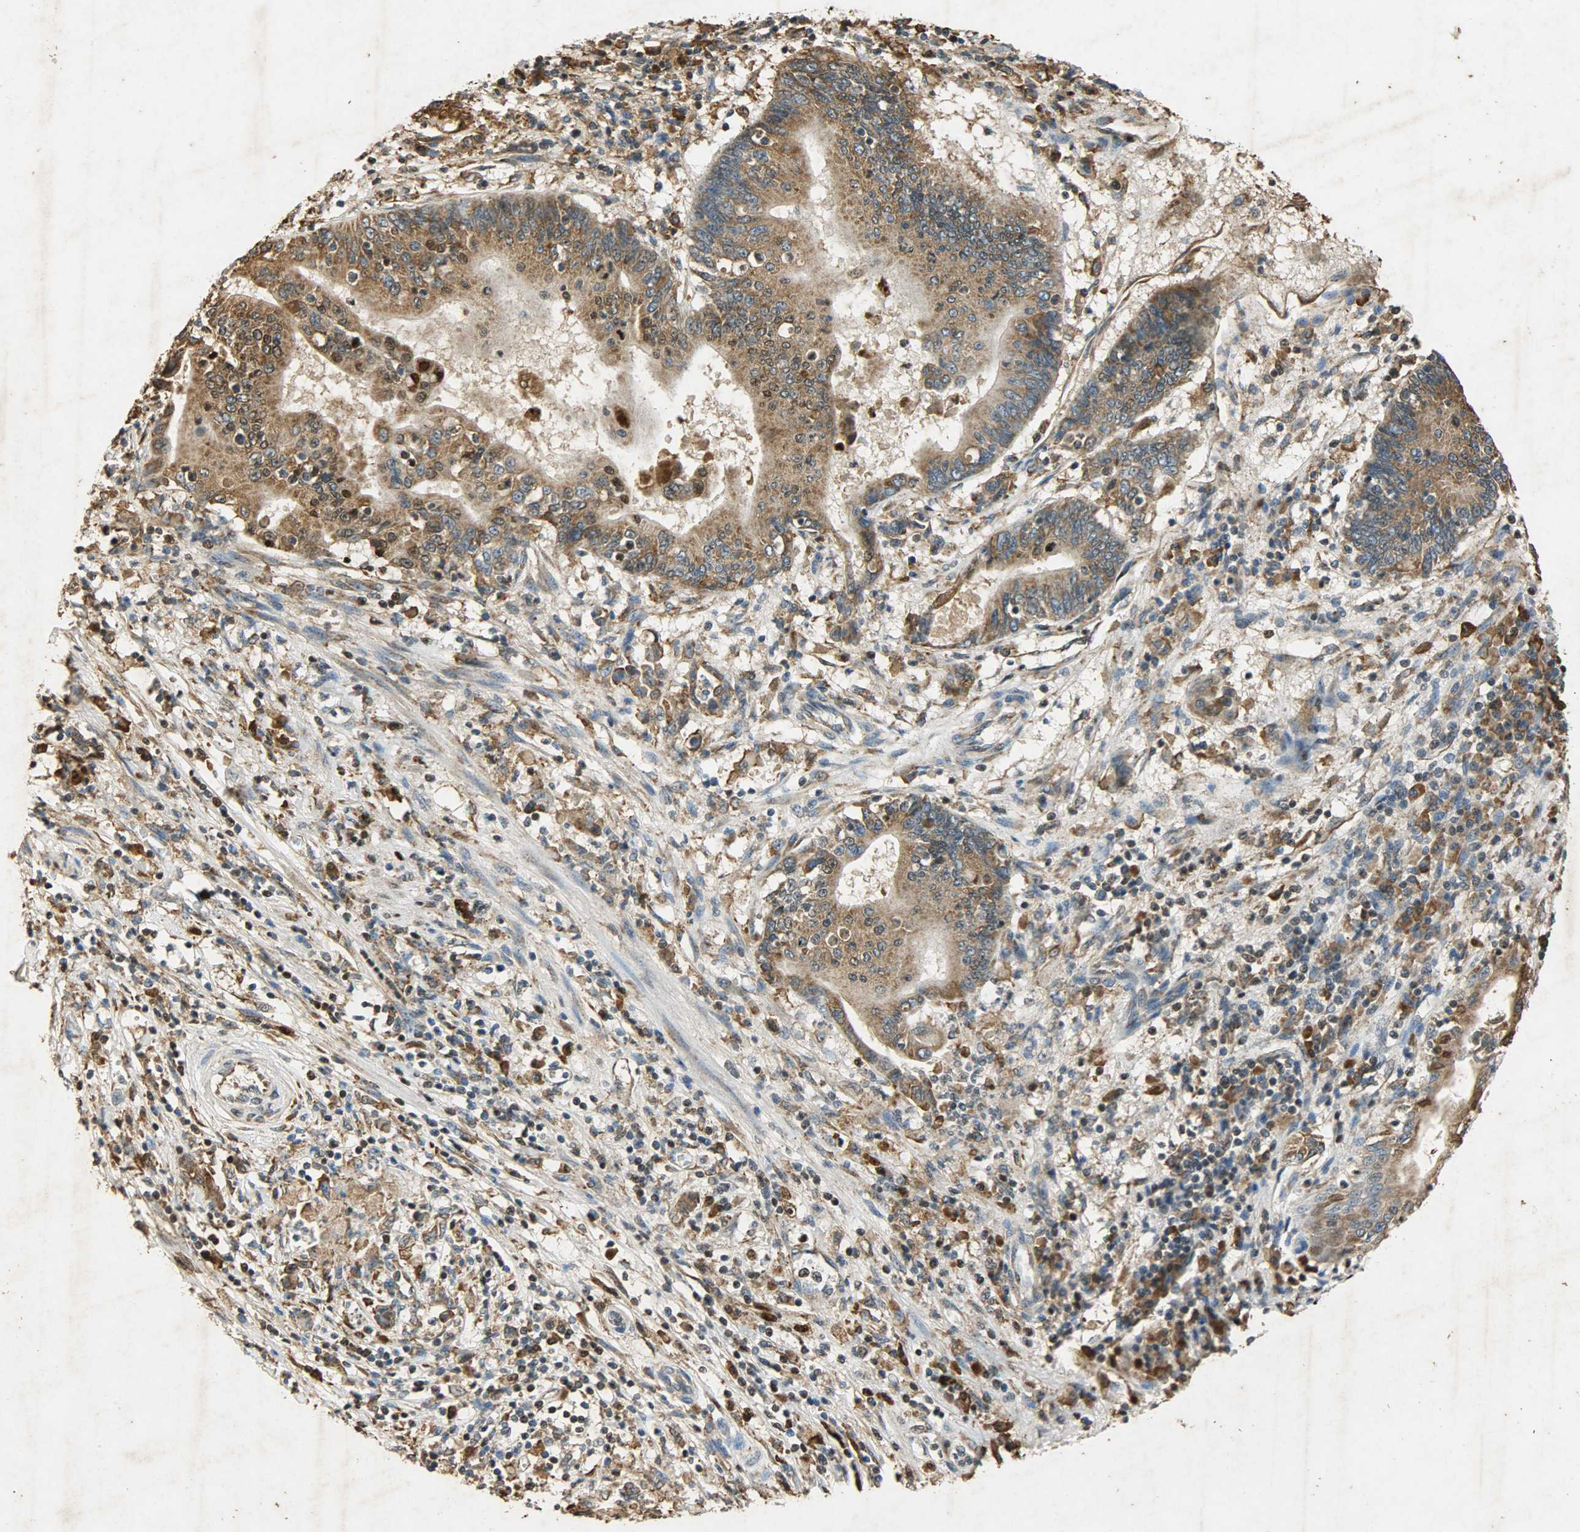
{"staining": {"intensity": "moderate", "quantity": ">75%", "location": "cytoplasmic/membranous"}, "tissue": "pancreatic cancer", "cell_type": "Tumor cells", "image_type": "cancer", "snomed": [{"axis": "morphology", "description": "Adenocarcinoma, NOS"}, {"axis": "topography", "description": "Pancreas"}], "caption": "Pancreatic cancer stained with immunohistochemistry exhibits moderate cytoplasmic/membranous expression in approximately >75% of tumor cells.", "gene": "HSPA5", "patient": {"sex": "female", "age": 48}}